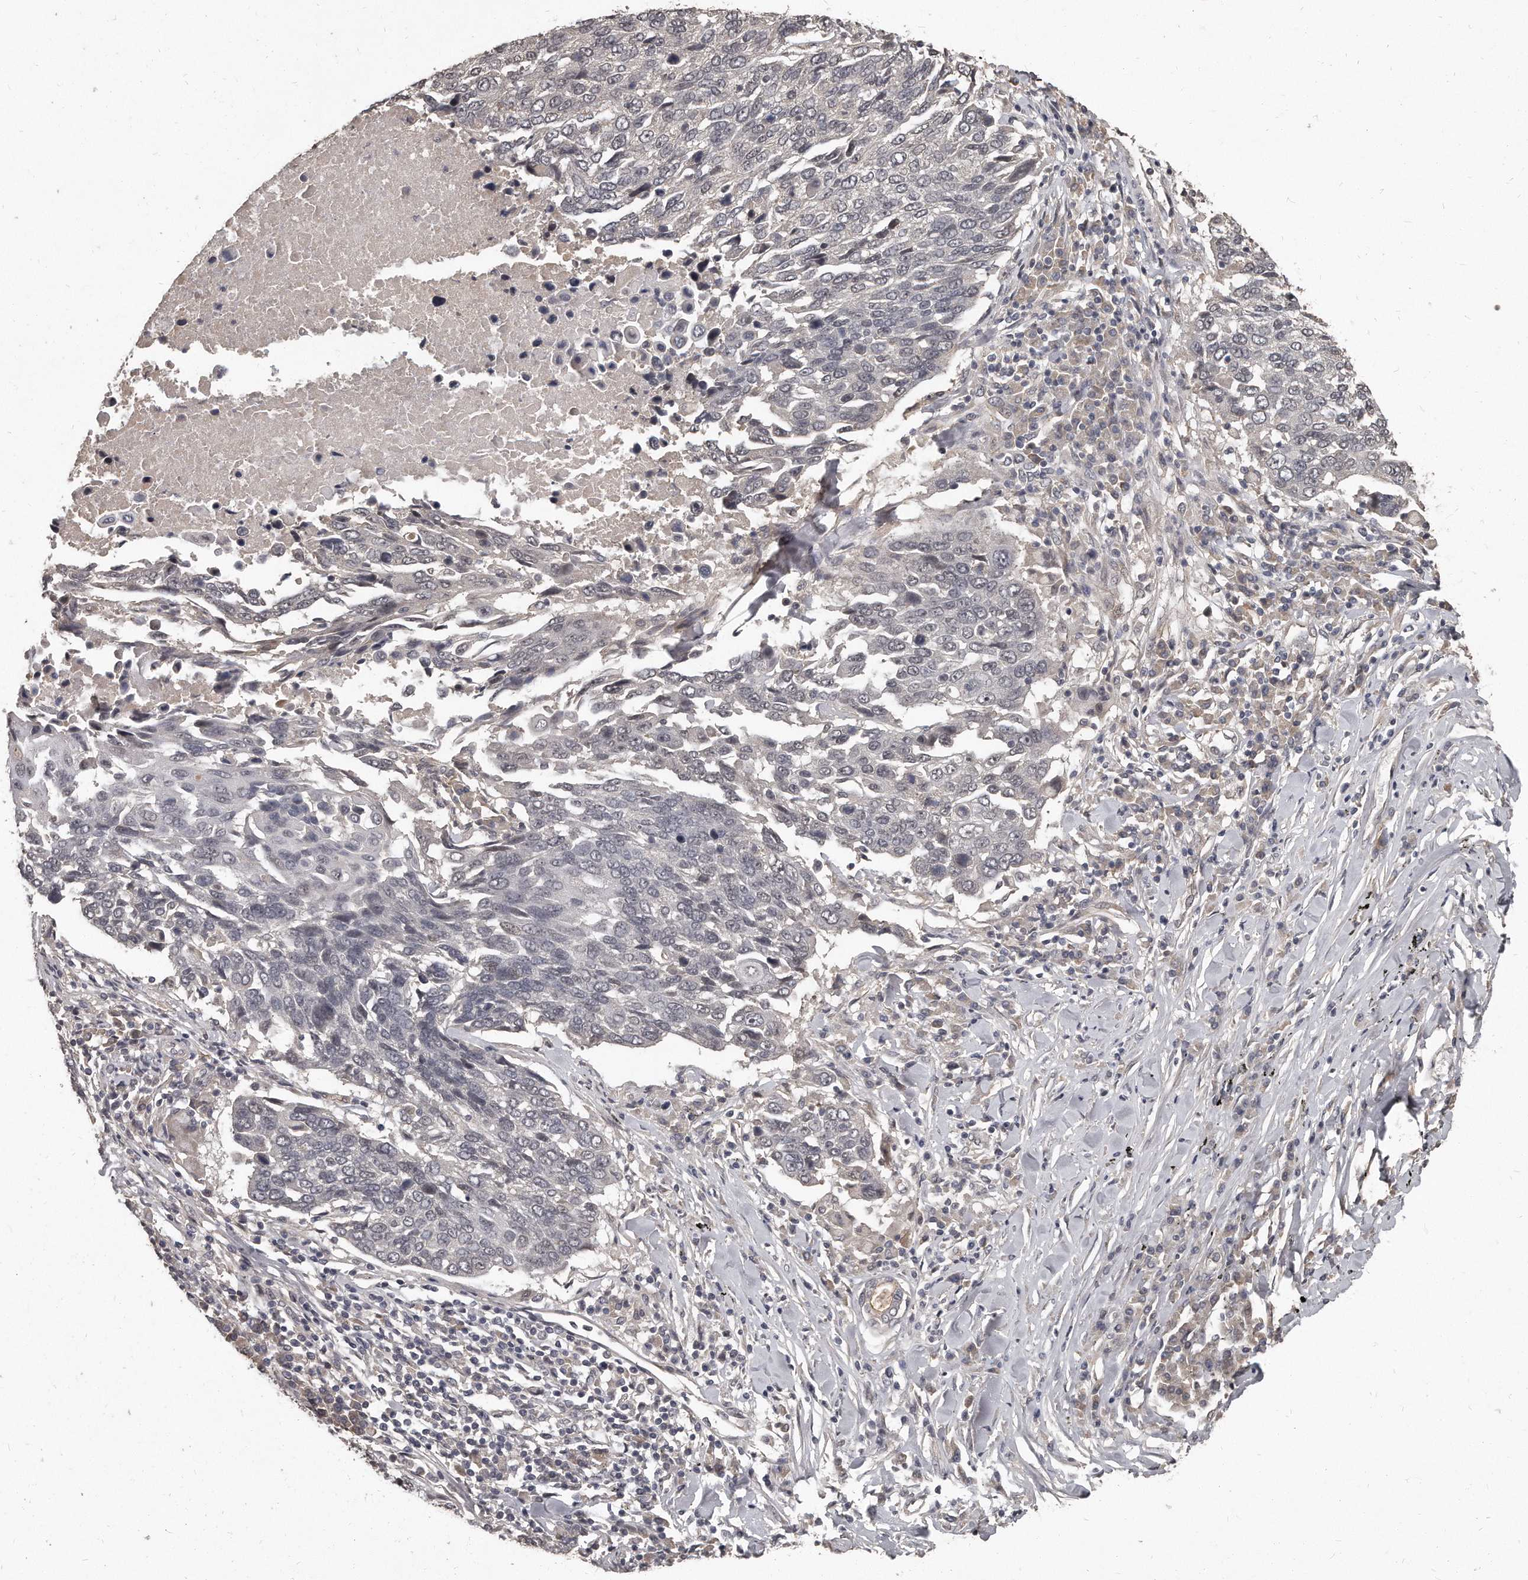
{"staining": {"intensity": "negative", "quantity": "none", "location": "none"}, "tissue": "lung cancer", "cell_type": "Tumor cells", "image_type": "cancer", "snomed": [{"axis": "morphology", "description": "Squamous cell carcinoma, NOS"}, {"axis": "topography", "description": "Lung"}], "caption": "Immunohistochemical staining of lung cancer (squamous cell carcinoma) exhibits no significant staining in tumor cells. (DAB (3,3'-diaminobenzidine) immunohistochemistry (IHC), high magnification).", "gene": "GRB10", "patient": {"sex": "male", "age": 66}}